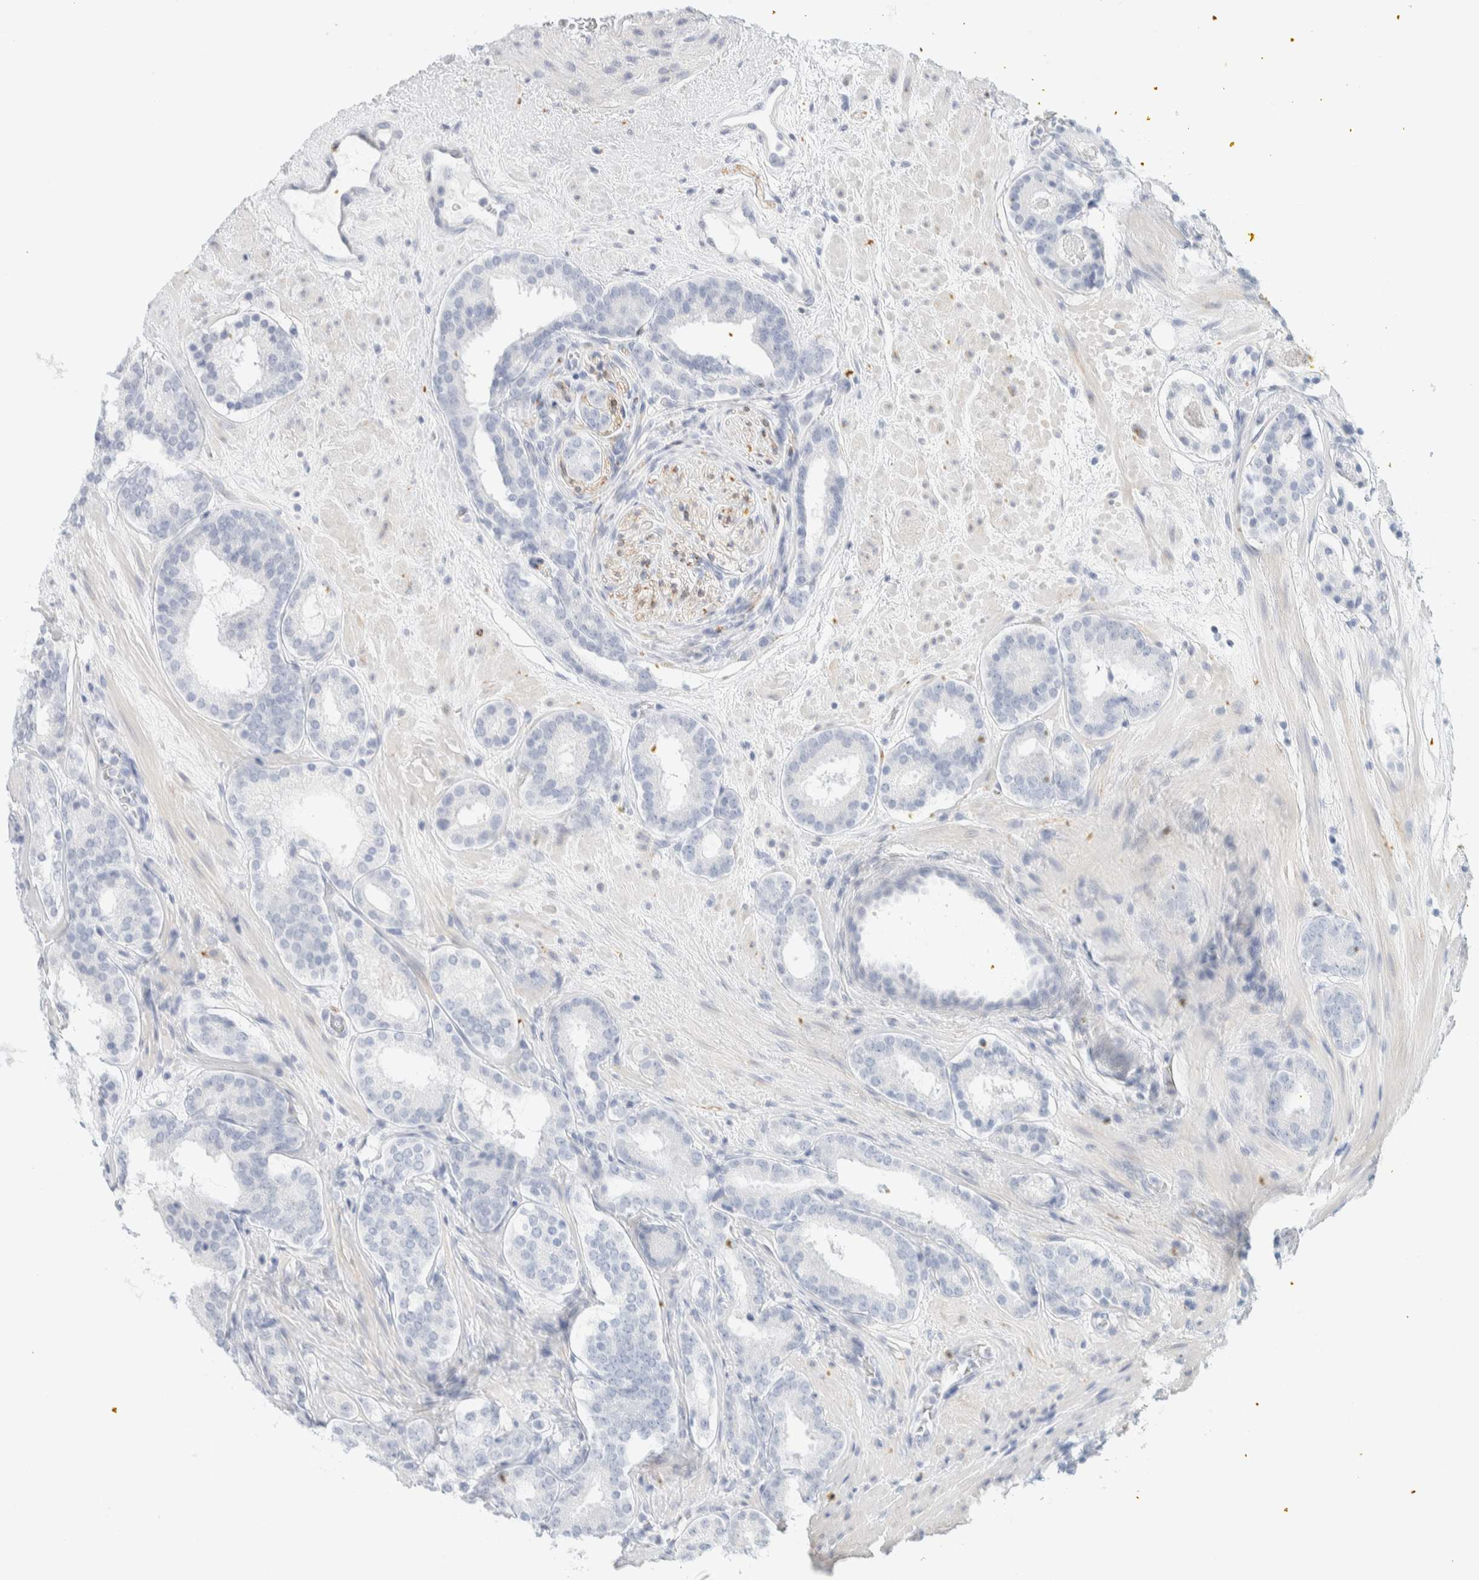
{"staining": {"intensity": "negative", "quantity": "none", "location": "none"}, "tissue": "prostate cancer", "cell_type": "Tumor cells", "image_type": "cancer", "snomed": [{"axis": "morphology", "description": "Adenocarcinoma, Low grade"}, {"axis": "topography", "description": "Prostate"}], "caption": "Prostate cancer (low-grade adenocarcinoma) was stained to show a protein in brown. There is no significant staining in tumor cells.", "gene": "ATCAY", "patient": {"sex": "male", "age": 69}}